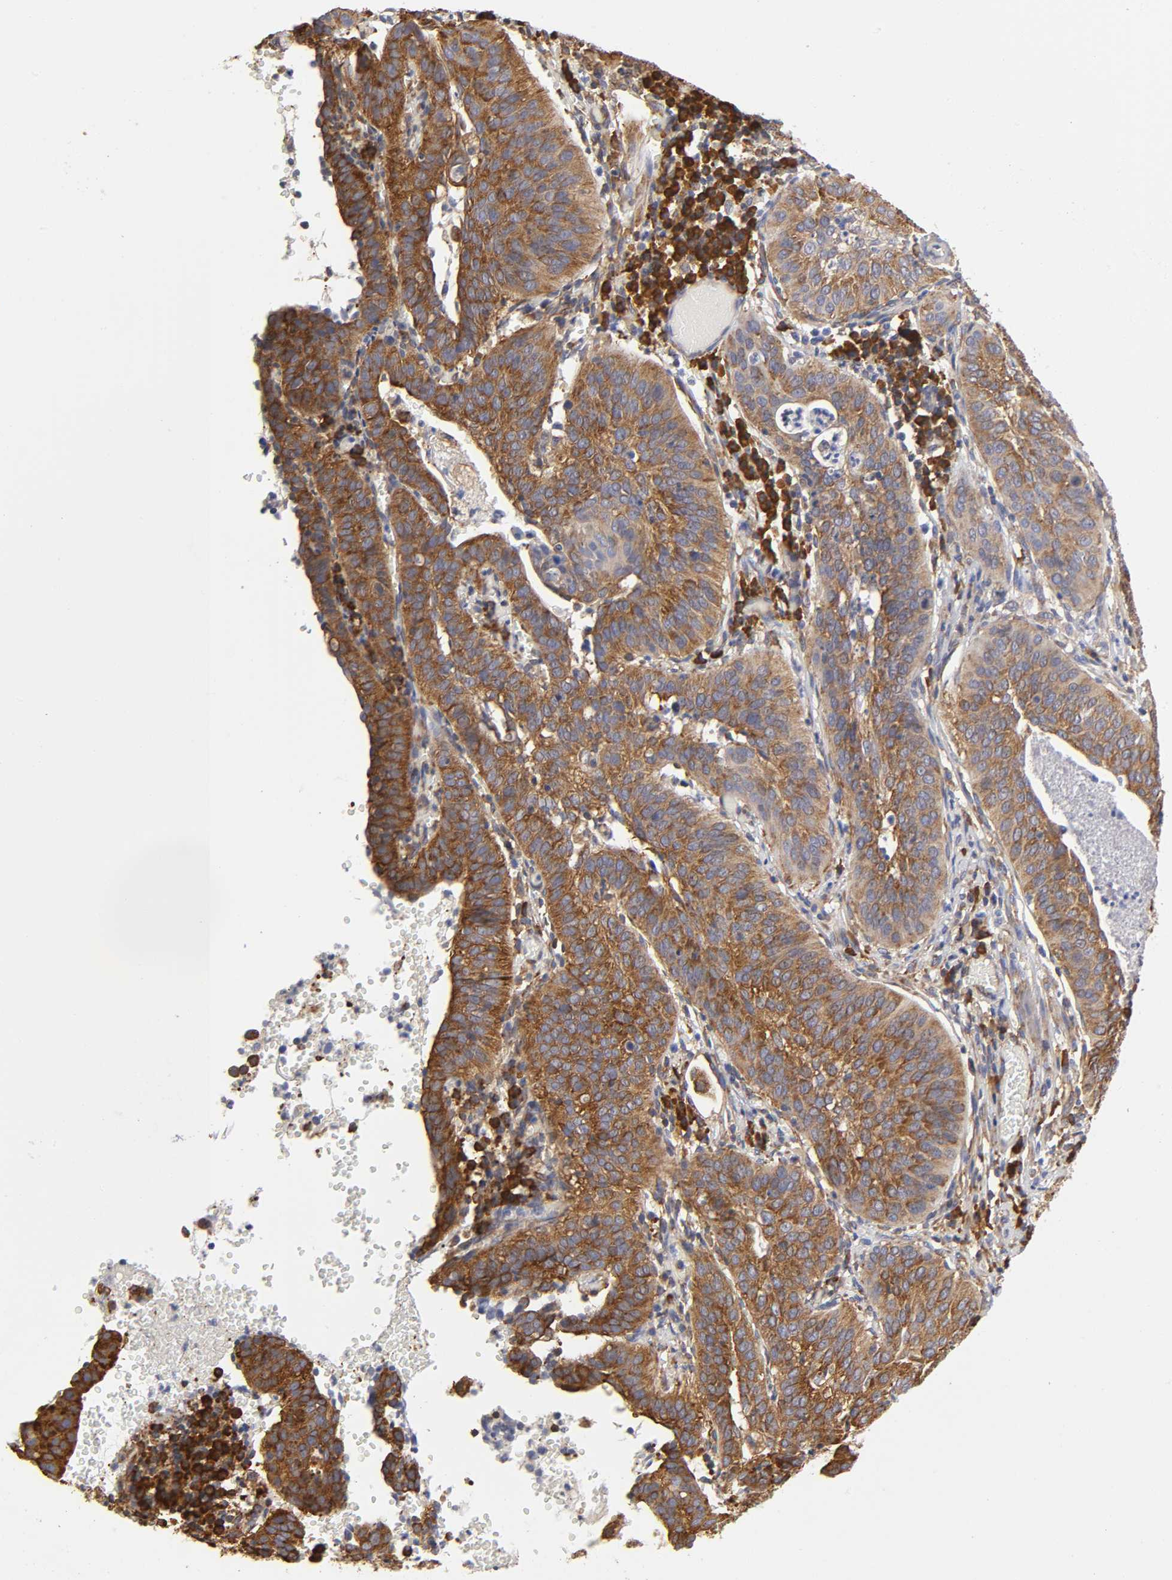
{"staining": {"intensity": "strong", "quantity": ">75%", "location": "cytoplasmic/membranous"}, "tissue": "cervical cancer", "cell_type": "Tumor cells", "image_type": "cancer", "snomed": [{"axis": "morphology", "description": "Squamous cell carcinoma, NOS"}, {"axis": "topography", "description": "Cervix"}], "caption": "About >75% of tumor cells in human cervical cancer show strong cytoplasmic/membranous protein expression as visualized by brown immunohistochemical staining.", "gene": "RPL14", "patient": {"sex": "female", "age": 39}}